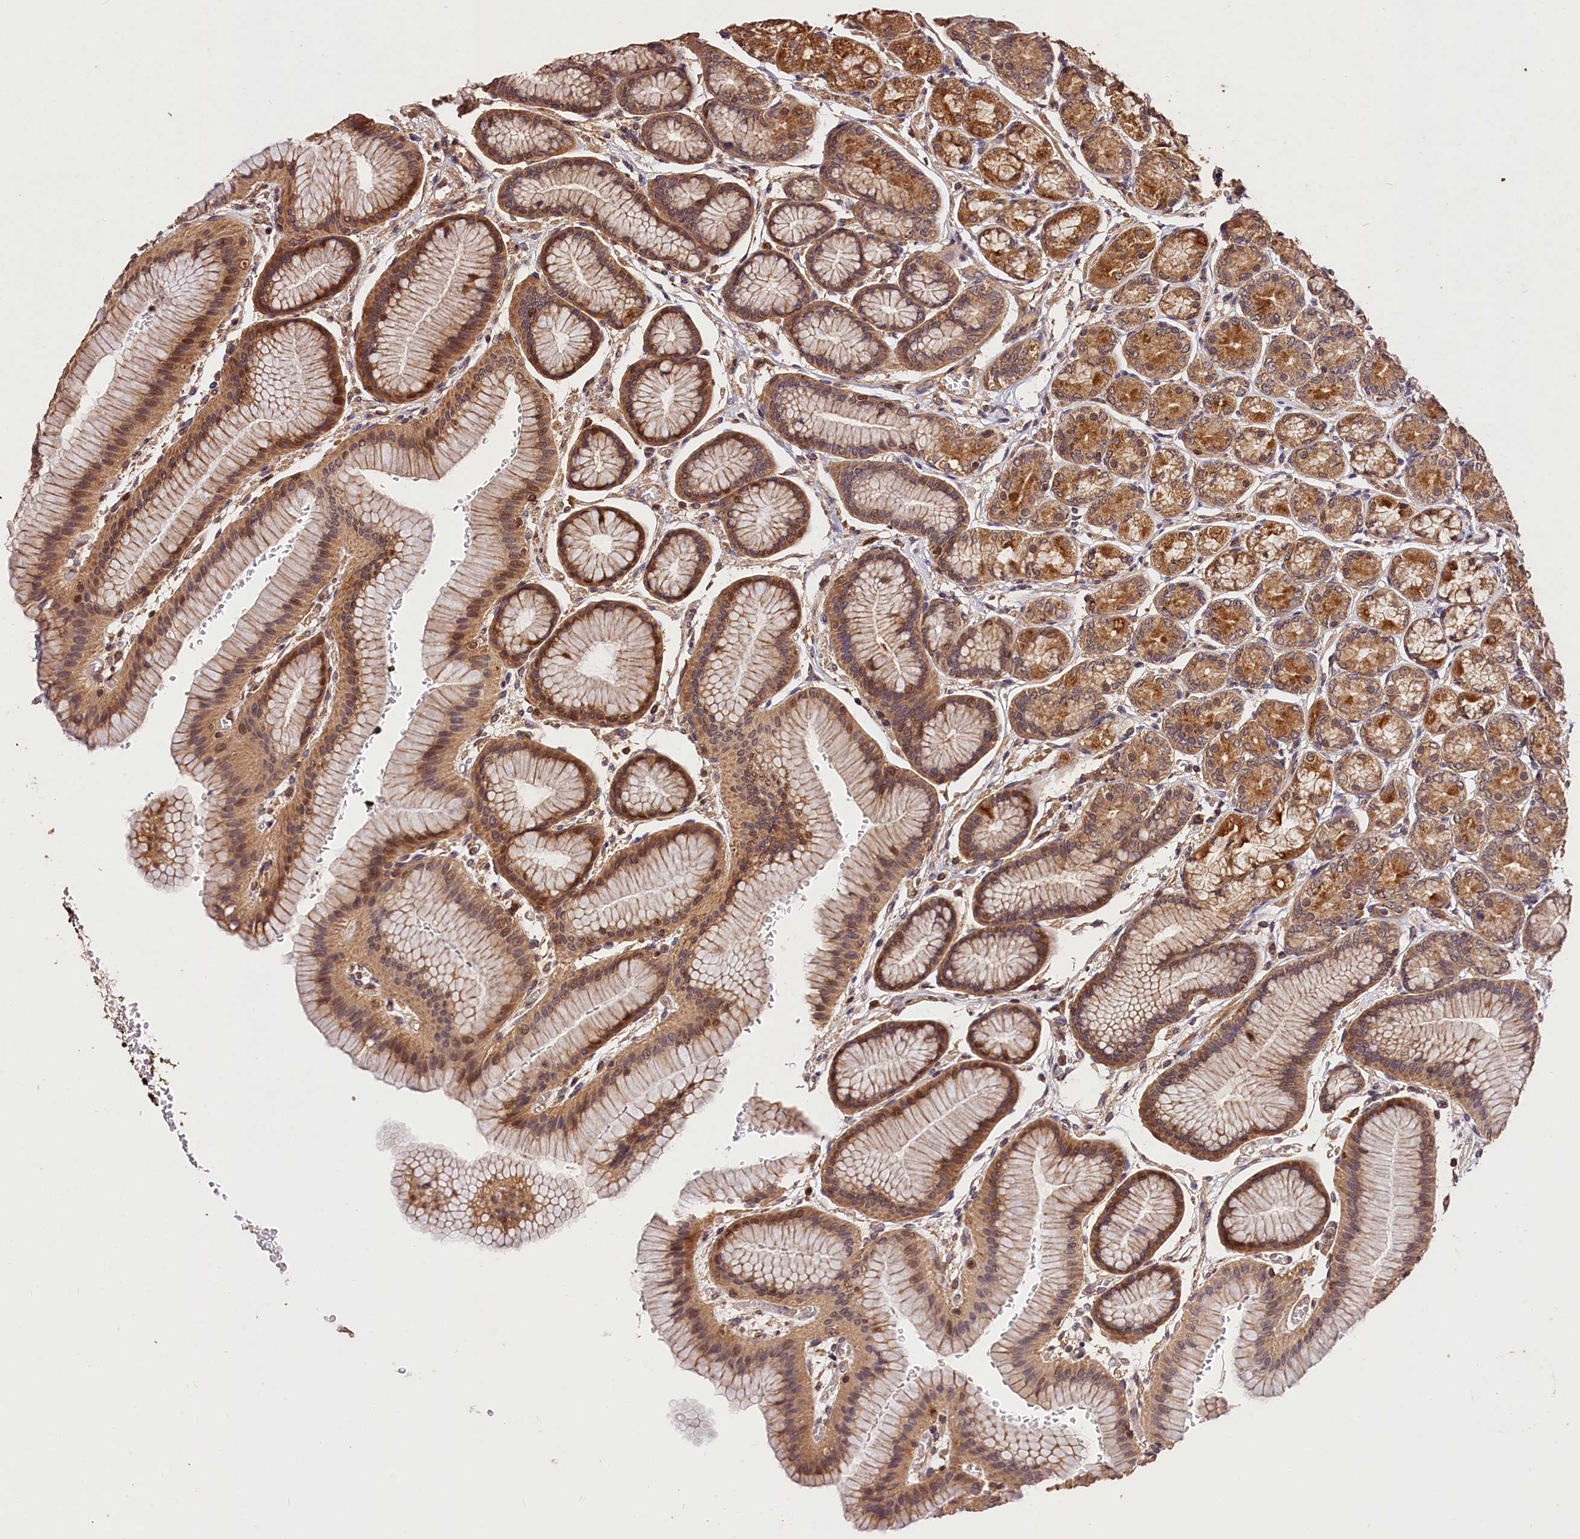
{"staining": {"intensity": "moderate", "quantity": ">75%", "location": "cytoplasmic/membranous,nuclear"}, "tissue": "stomach", "cell_type": "Glandular cells", "image_type": "normal", "snomed": [{"axis": "morphology", "description": "Normal tissue, NOS"}, {"axis": "morphology", "description": "Adenocarcinoma, NOS"}, {"axis": "morphology", "description": "Adenocarcinoma, High grade"}, {"axis": "topography", "description": "Stomach, upper"}, {"axis": "topography", "description": "Stomach"}], "caption": "Human stomach stained with a brown dye demonstrates moderate cytoplasmic/membranous,nuclear positive staining in about >75% of glandular cells.", "gene": "KPTN", "patient": {"sex": "female", "age": 65}}